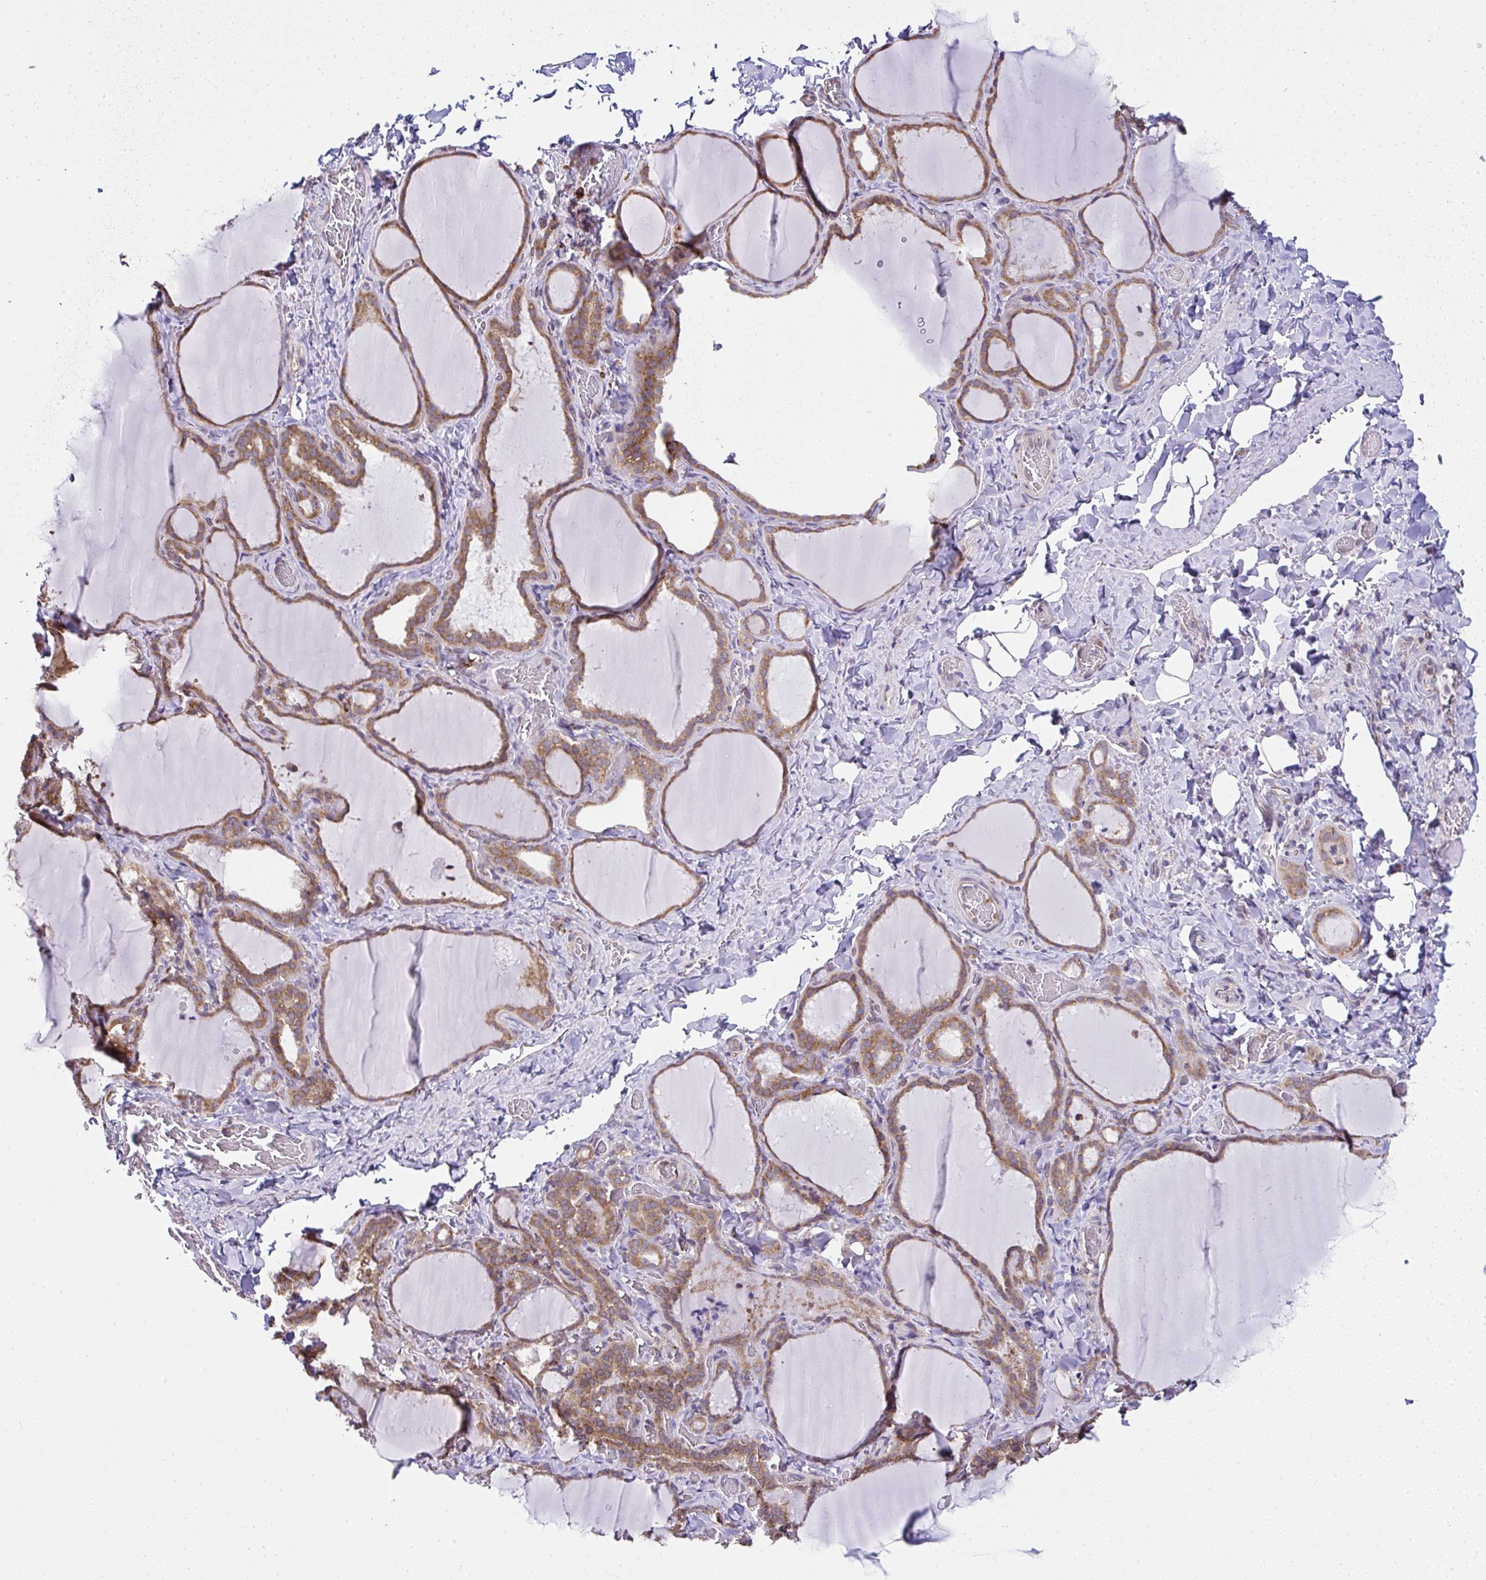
{"staining": {"intensity": "moderate", "quantity": ">75%", "location": "cytoplasmic/membranous"}, "tissue": "thyroid gland", "cell_type": "Glandular cells", "image_type": "normal", "snomed": [{"axis": "morphology", "description": "Normal tissue, NOS"}, {"axis": "topography", "description": "Thyroid gland"}], "caption": "About >75% of glandular cells in benign thyroid gland reveal moderate cytoplasmic/membranous protein staining as visualized by brown immunohistochemical staining.", "gene": "RPS7", "patient": {"sex": "female", "age": 22}}